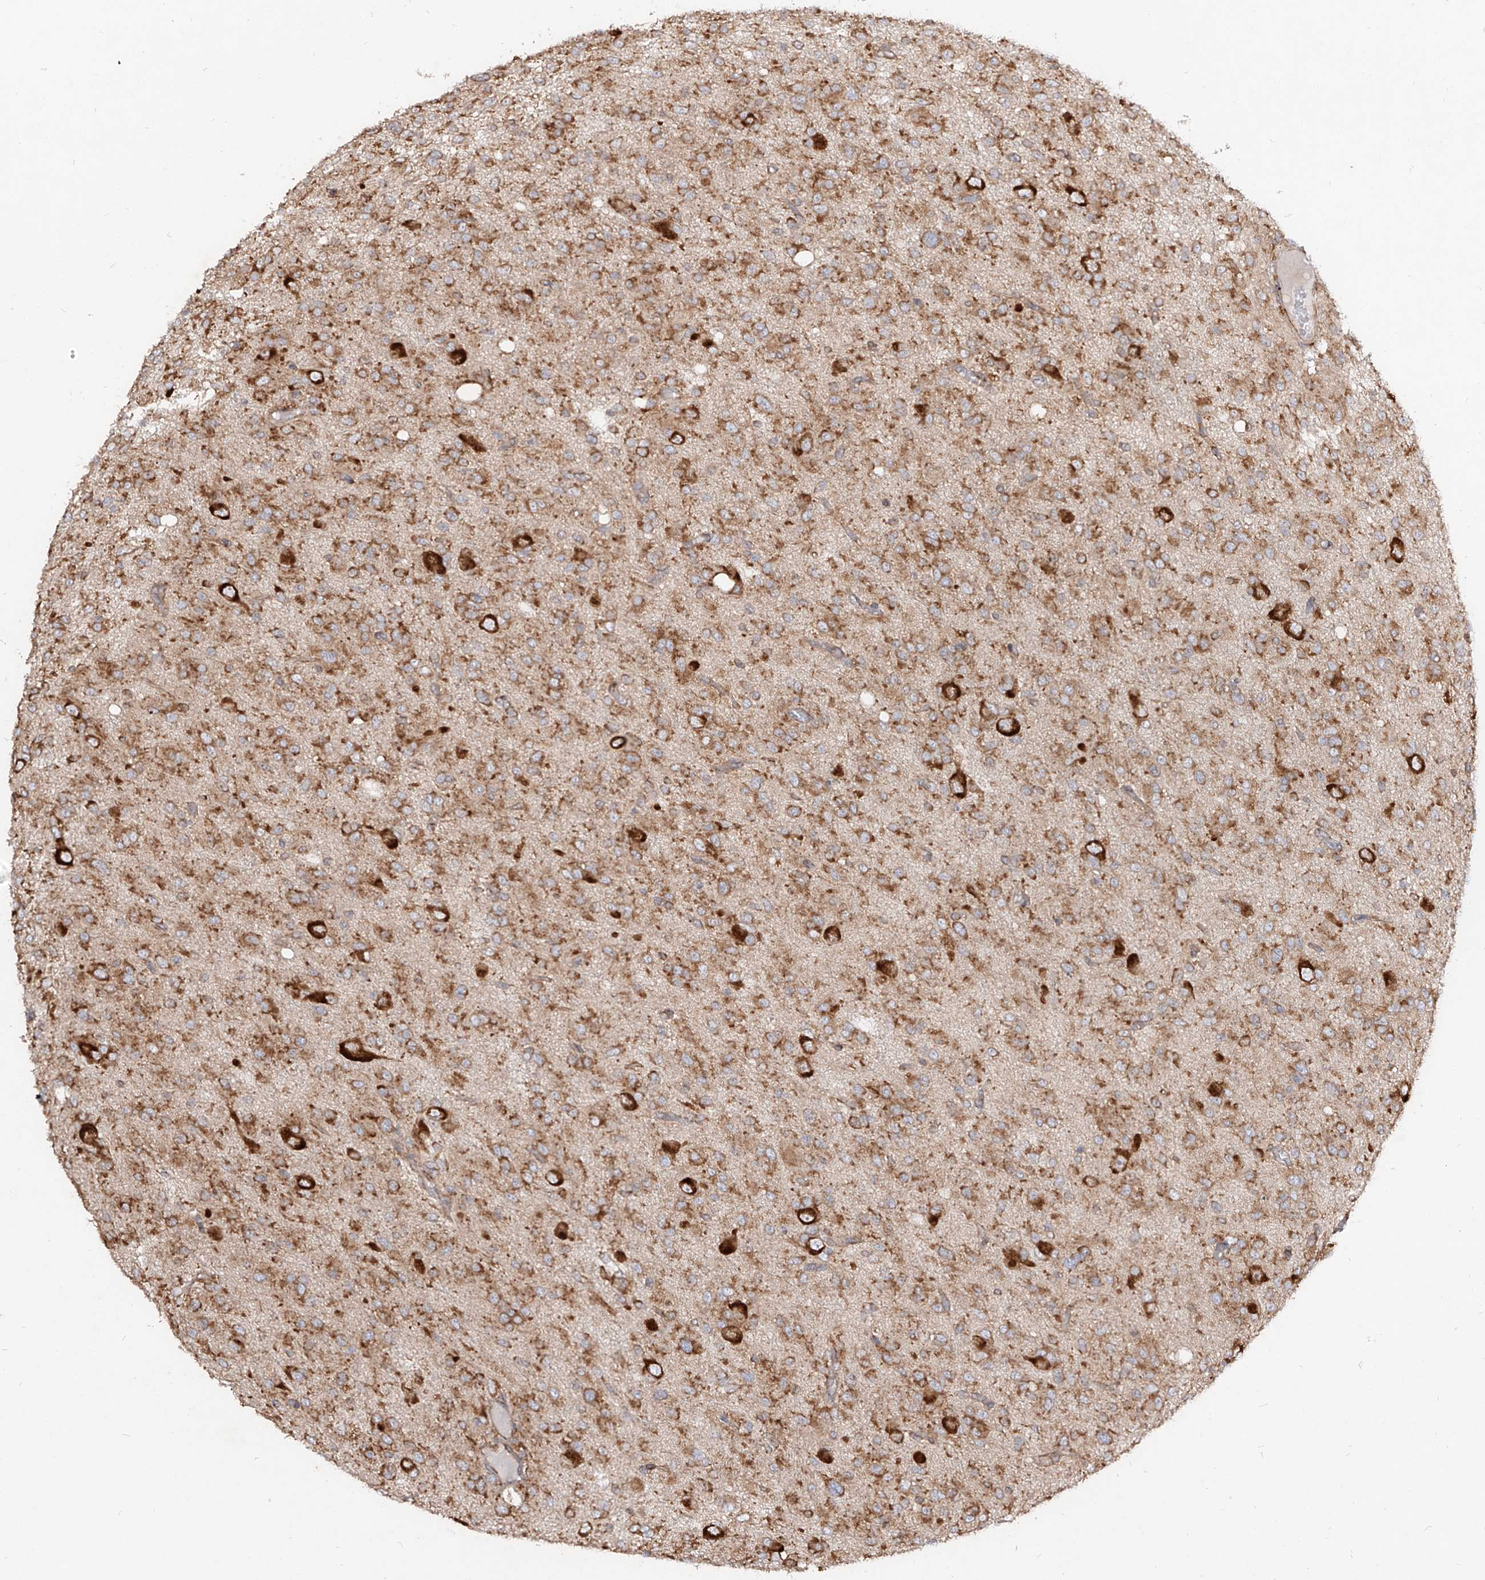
{"staining": {"intensity": "moderate", "quantity": "25%-75%", "location": "cytoplasmic/membranous"}, "tissue": "glioma", "cell_type": "Tumor cells", "image_type": "cancer", "snomed": [{"axis": "morphology", "description": "Glioma, malignant, High grade"}, {"axis": "topography", "description": "Brain"}], "caption": "Immunohistochemical staining of human malignant high-grade glioma displays medium levels of moderate cytoplasmic/membranous protein expression in approximately 25%-75% of tumor cells. (Brightfield microscopy of DAB IHC at high magnification).", "gene": "RPS25", "patient": {"sex": "female", "age": 59}}